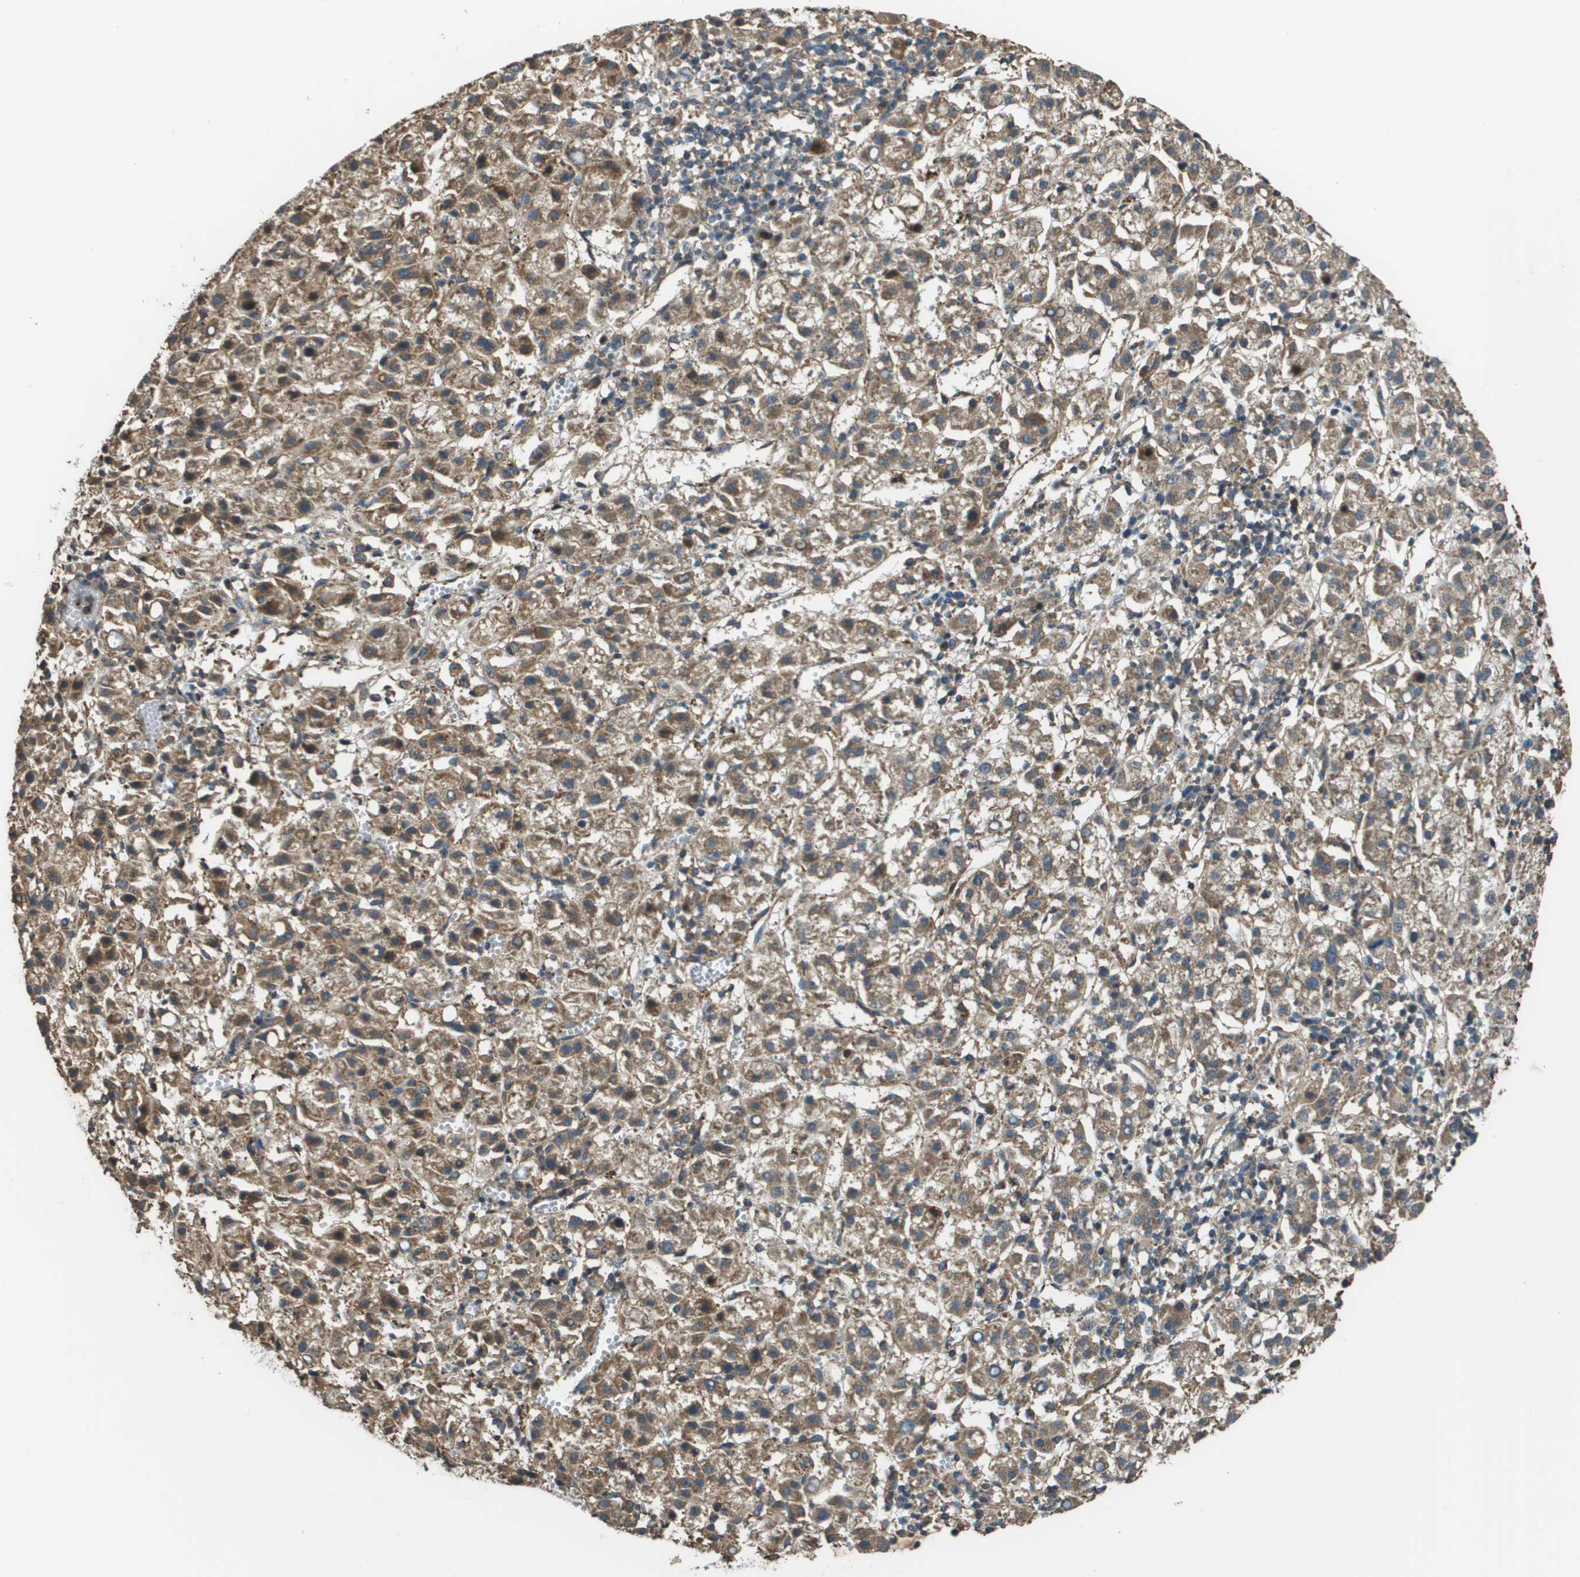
{"staining": {"intensity": "moderate", "quantity": ">75%", "location": "cytoplasmic/membranous"}, "tissue": "liver cancer", "cell_type": "Tumor cells", "image_type": "cancer", "snomed": [{"axis": "morphology", "description": "Carcinoma, Hepatocellular, NOS"}, {"axis": "topography", "description": "Liver"}], "caption": "Tumor cells show medium levels of moderate cytoplasmic/membranous positivity in approximately >75% of cells in human liver hepatocellular carcinoma.", "gene": "PLPBP", "patient": {"sex": "female", "age": 58}}